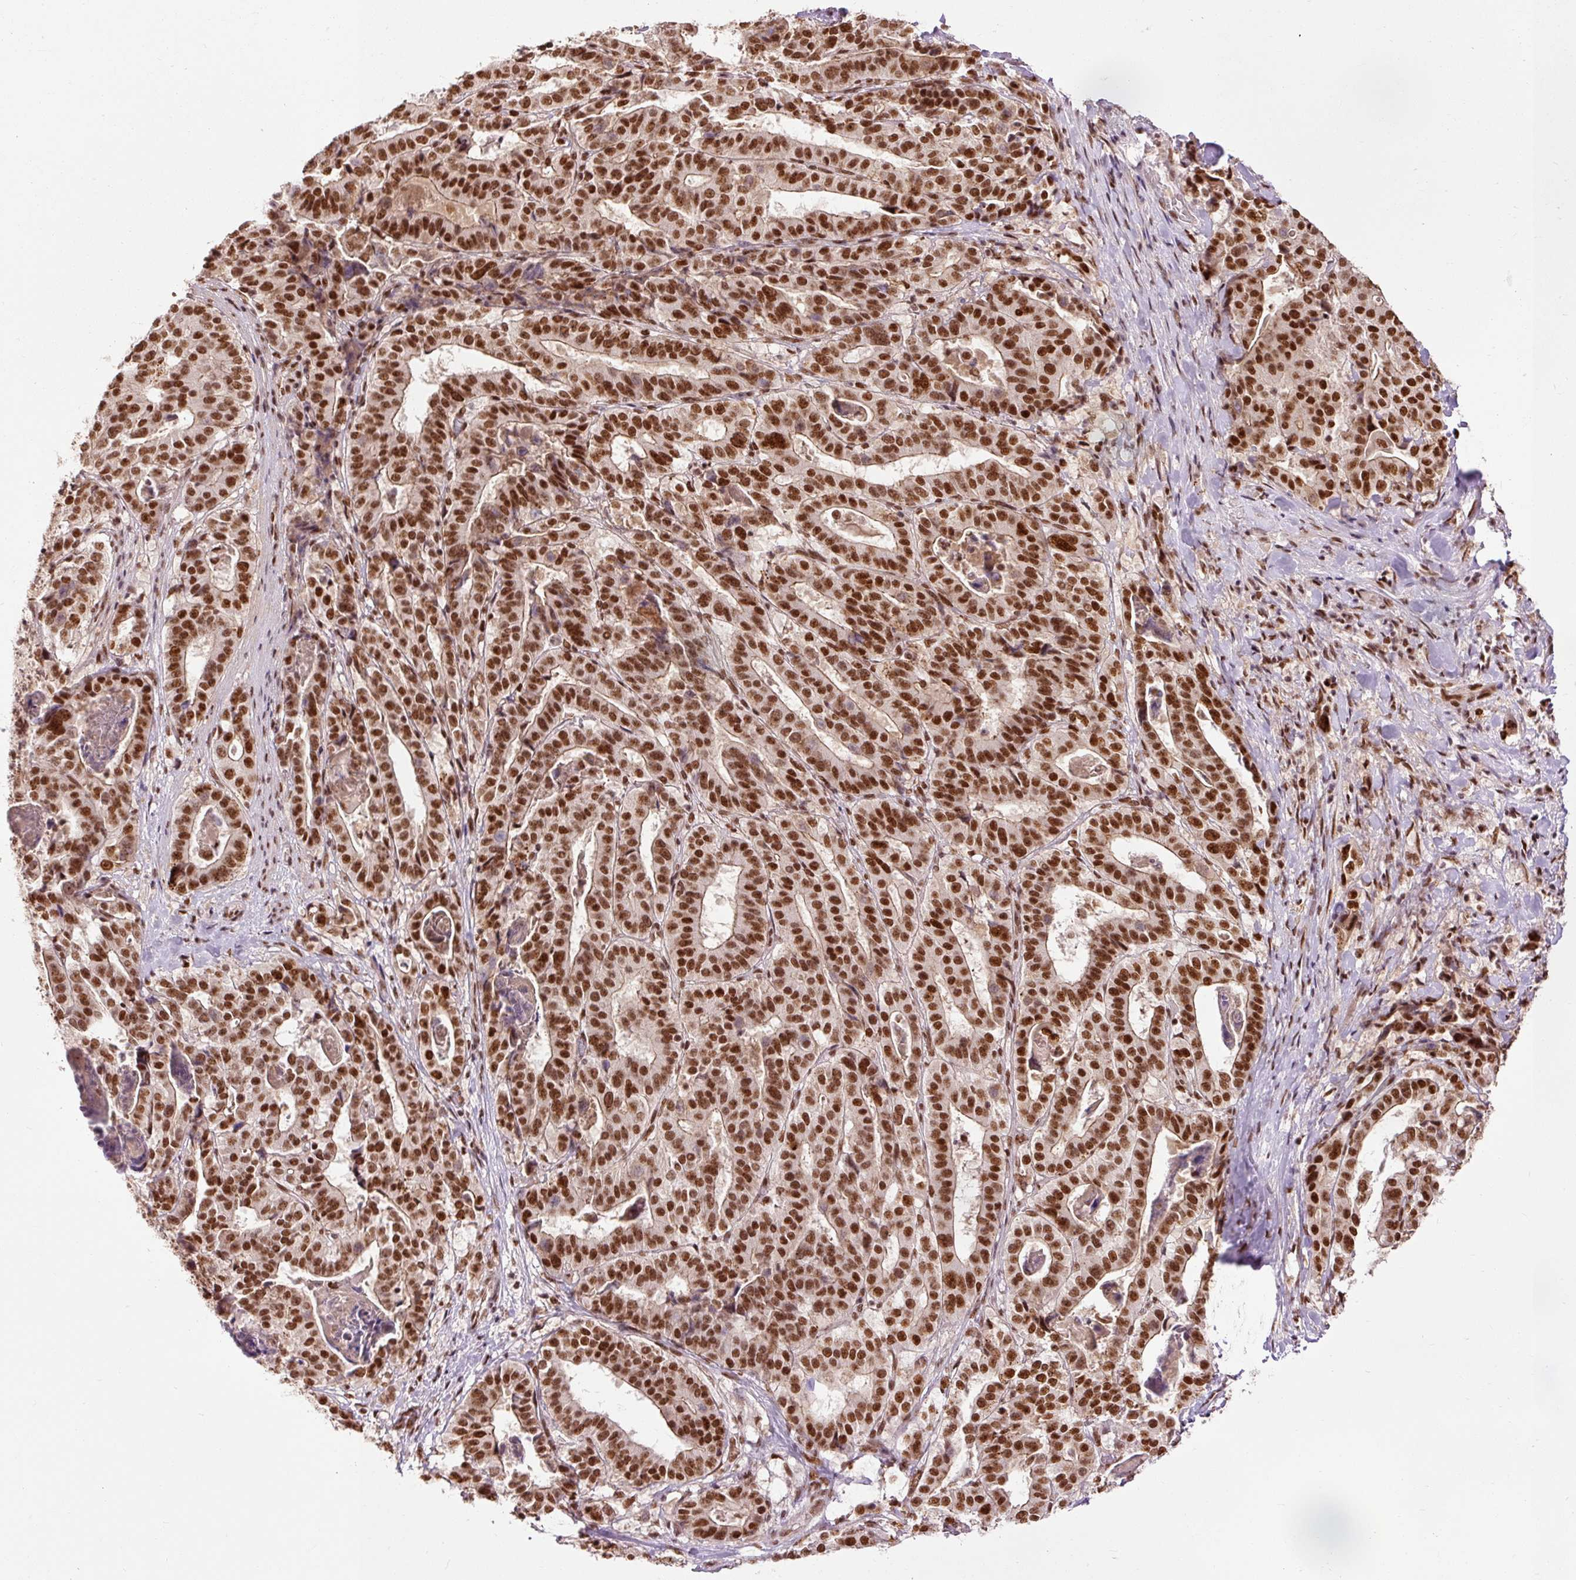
{"staining": {"intensity": "strong", "quantity": ">75%", "location": "cytoplasmic/membranous,nuclear"}, "tissue": "stomach cancer", "cell_type": "Tumor cells", "image_type": "cancer", "snomed": [{"axis": "morphology", "description": "Adenocarcinoma, NOS"}, {"axis": "topography", "description": "Stomach"}], "caption": "Strong cytoplasmic/membranous and nuclear protein staining is identified in approximately >75% of tumor cells in stomach cancer (adenocarcinoma).", "gene": "ZBTB44", "patient": {"sex": "male", "age": 48}}